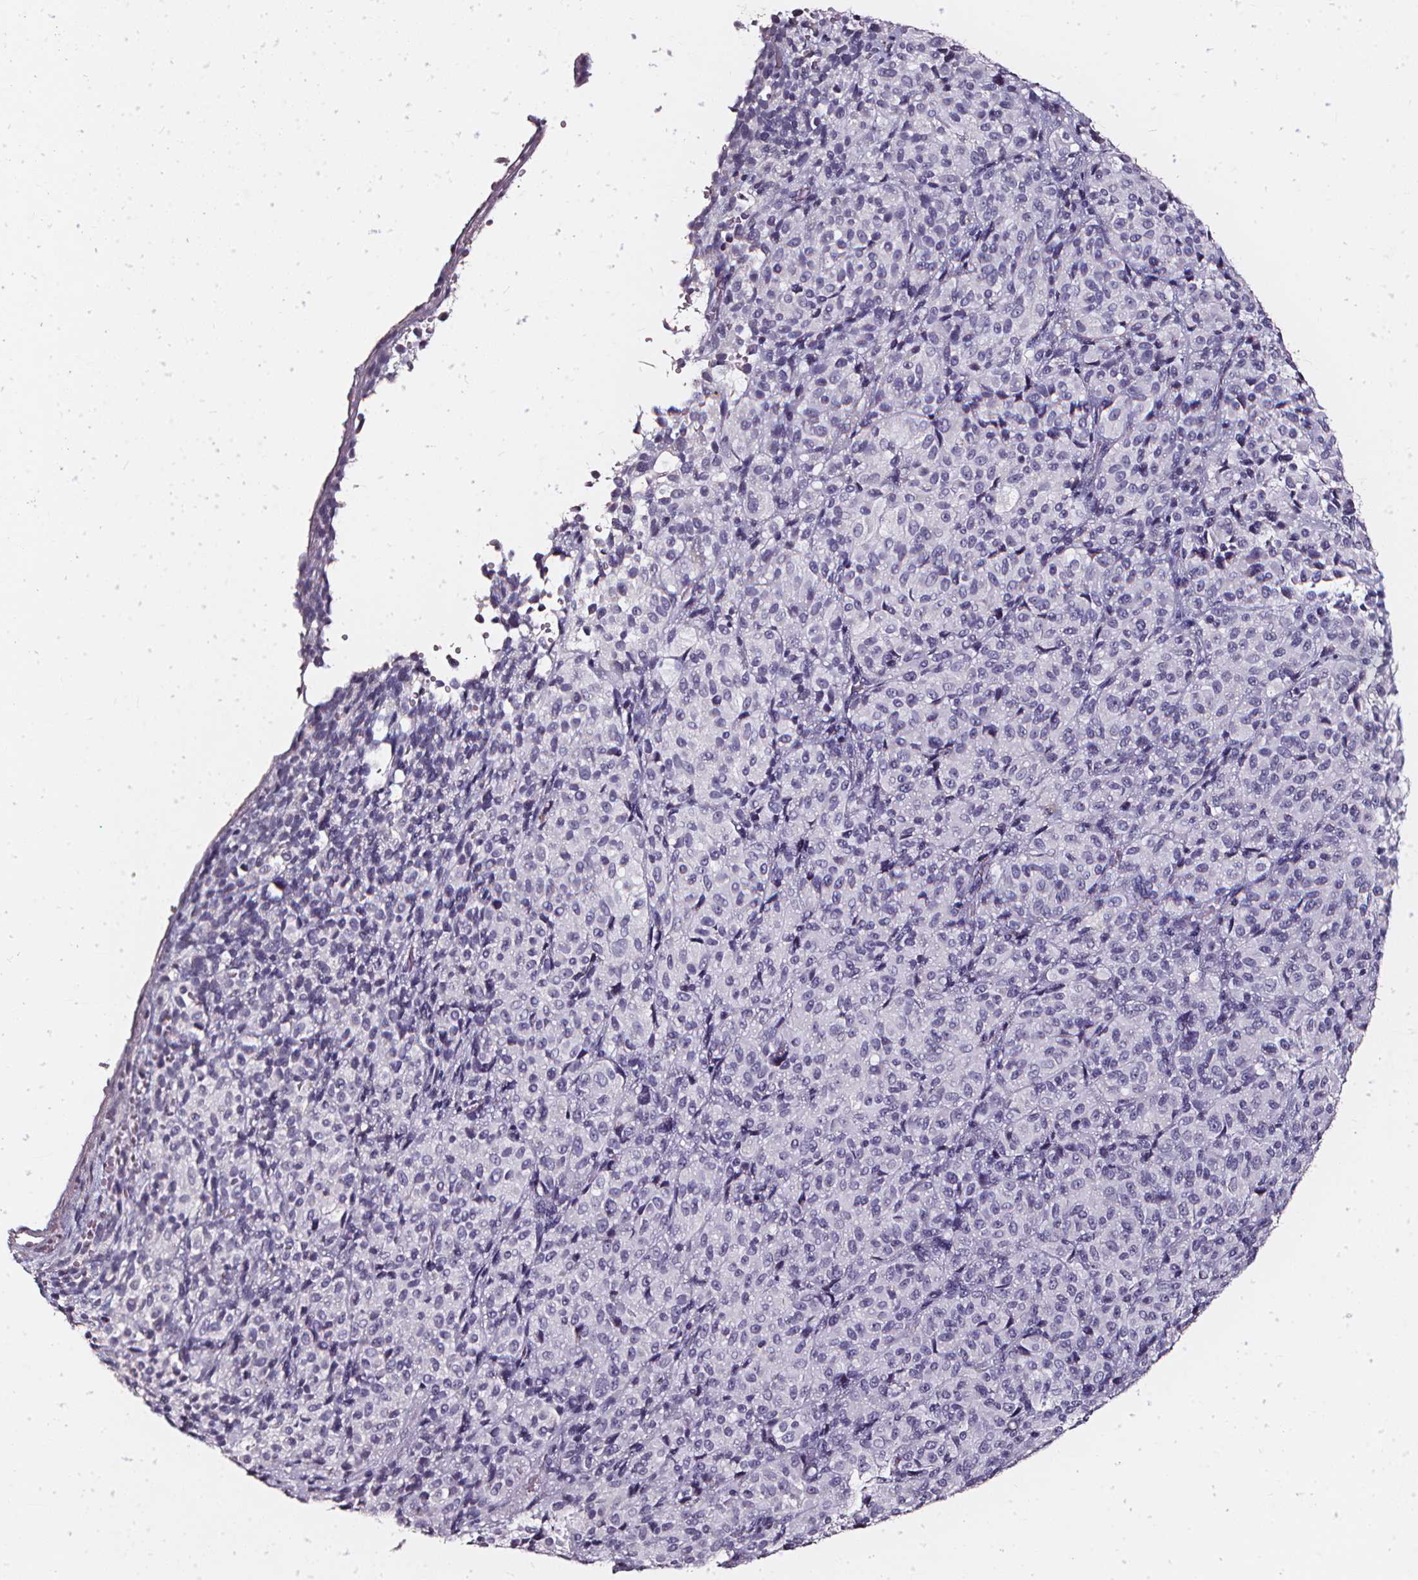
{"staining": {"intensity": "negative", "quantity": "none", "location": "none"}, "tissue": "melanoma", "cell_type": "Tumor cells", "image_type": "cancer", "snomed": [{"axis": "morphology", "description": "Malignant melanoma, Metastatic site"}, {"axis": "topography", "description": "Brain"}], "caption": "Malignant melanoma (metastatic site) stained for a protein using immunohistochemistry shows no staining tumor cells.", "gene": "DEFA5", "patient": {"sex": "female", "age": 56}}